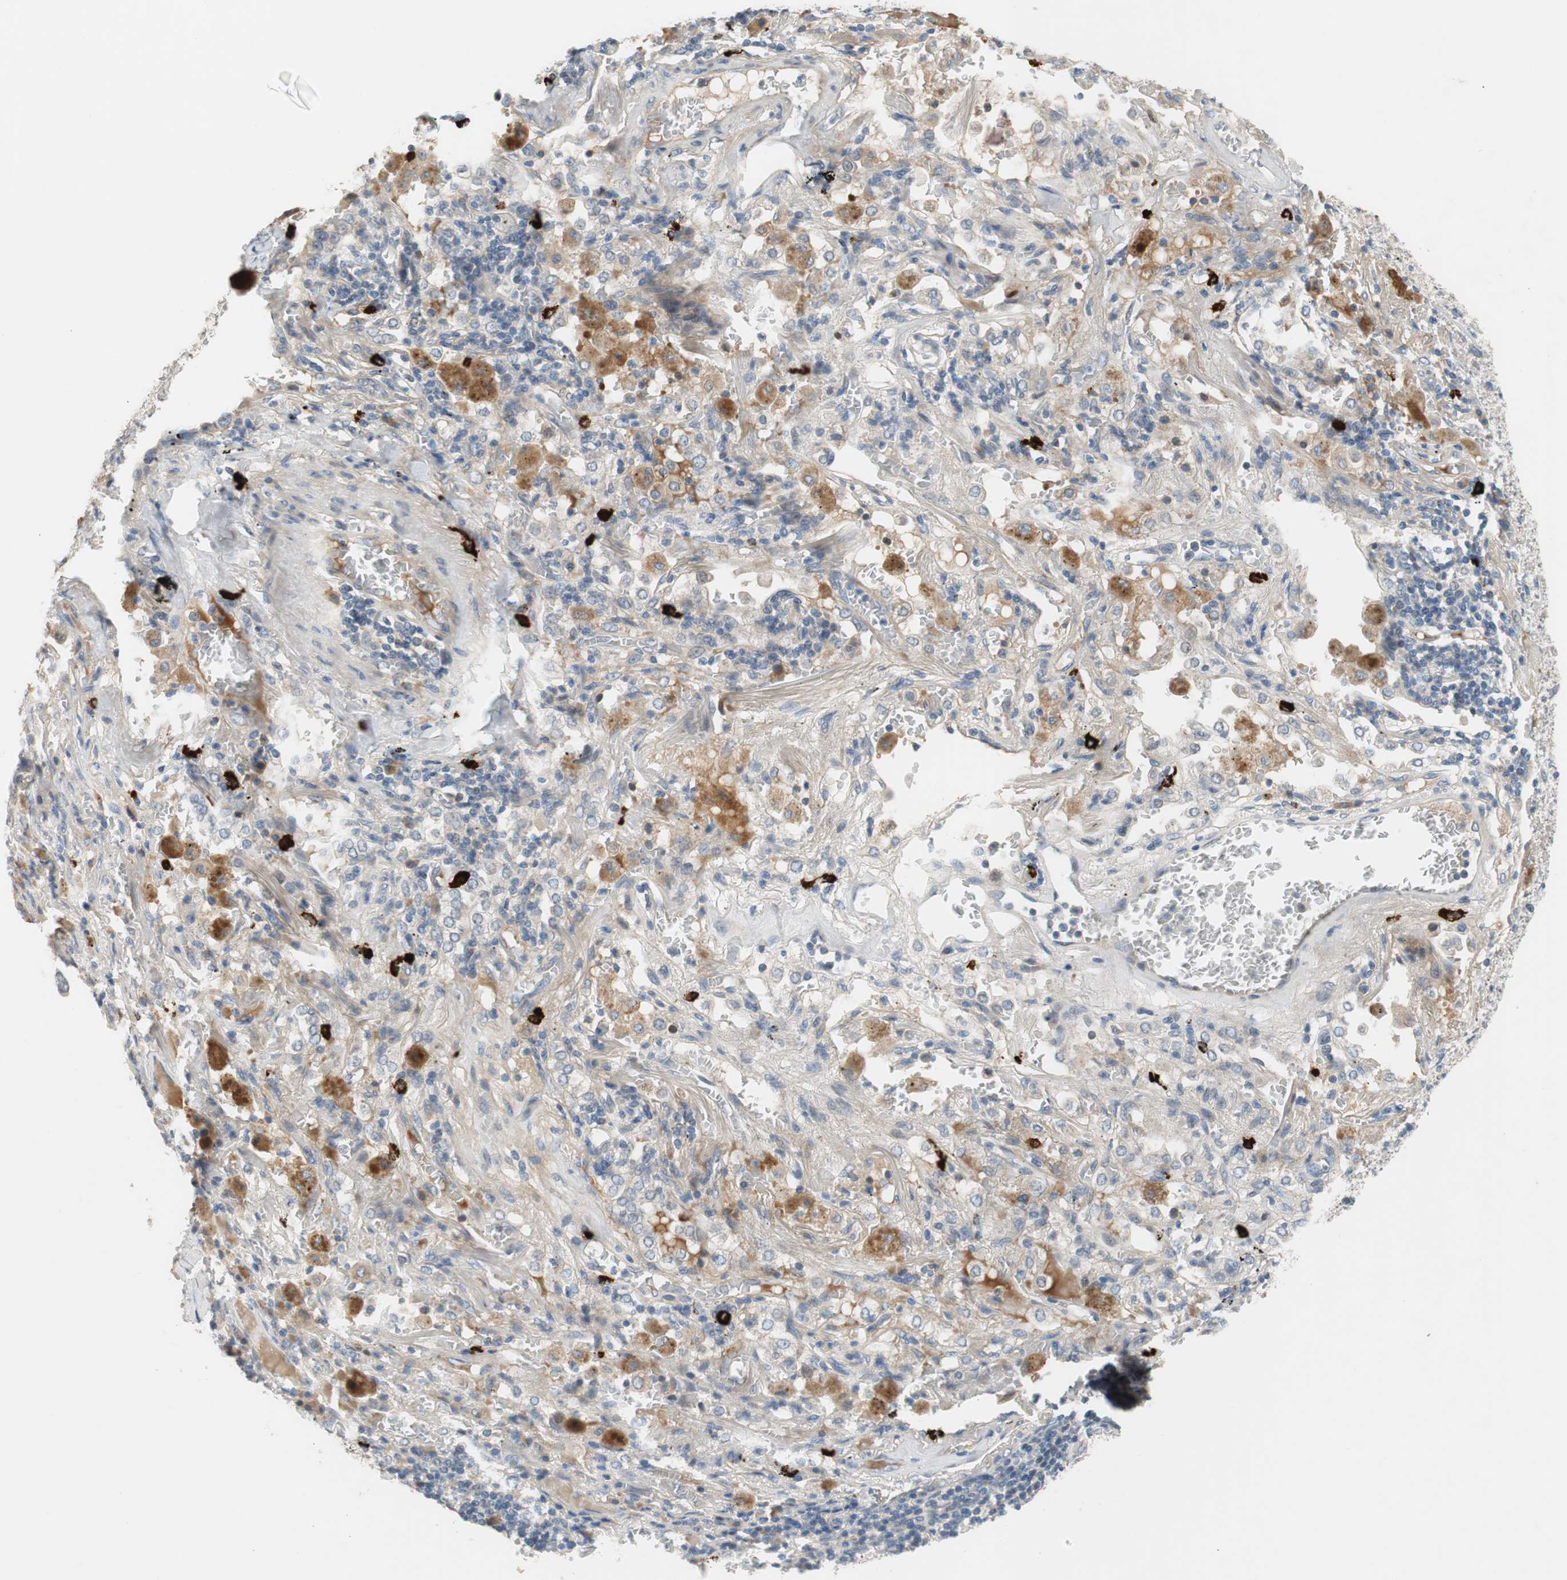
{"staining": {"intensity": "weak", "quantity": "25%-75%", "location": "cytoplasmic/membranous"}, "tissue": "lung cancer", "cell_type": "Tumor cells", "image_type": "cancer", "snomed": [{"axis": "morphology", "description": "Squamous cell carcinoma, NOS"}, {"axis": "topography", "description": "Lung"}], "caption": "This image reveals IHC staining of human lung squamous cell carcinoma, with low weak cytoplasmic/membranous positivity in about 25%-75% of tumor cells.", "gene": "COL12A1", "patient": {"sex": "male", "age": 57}}